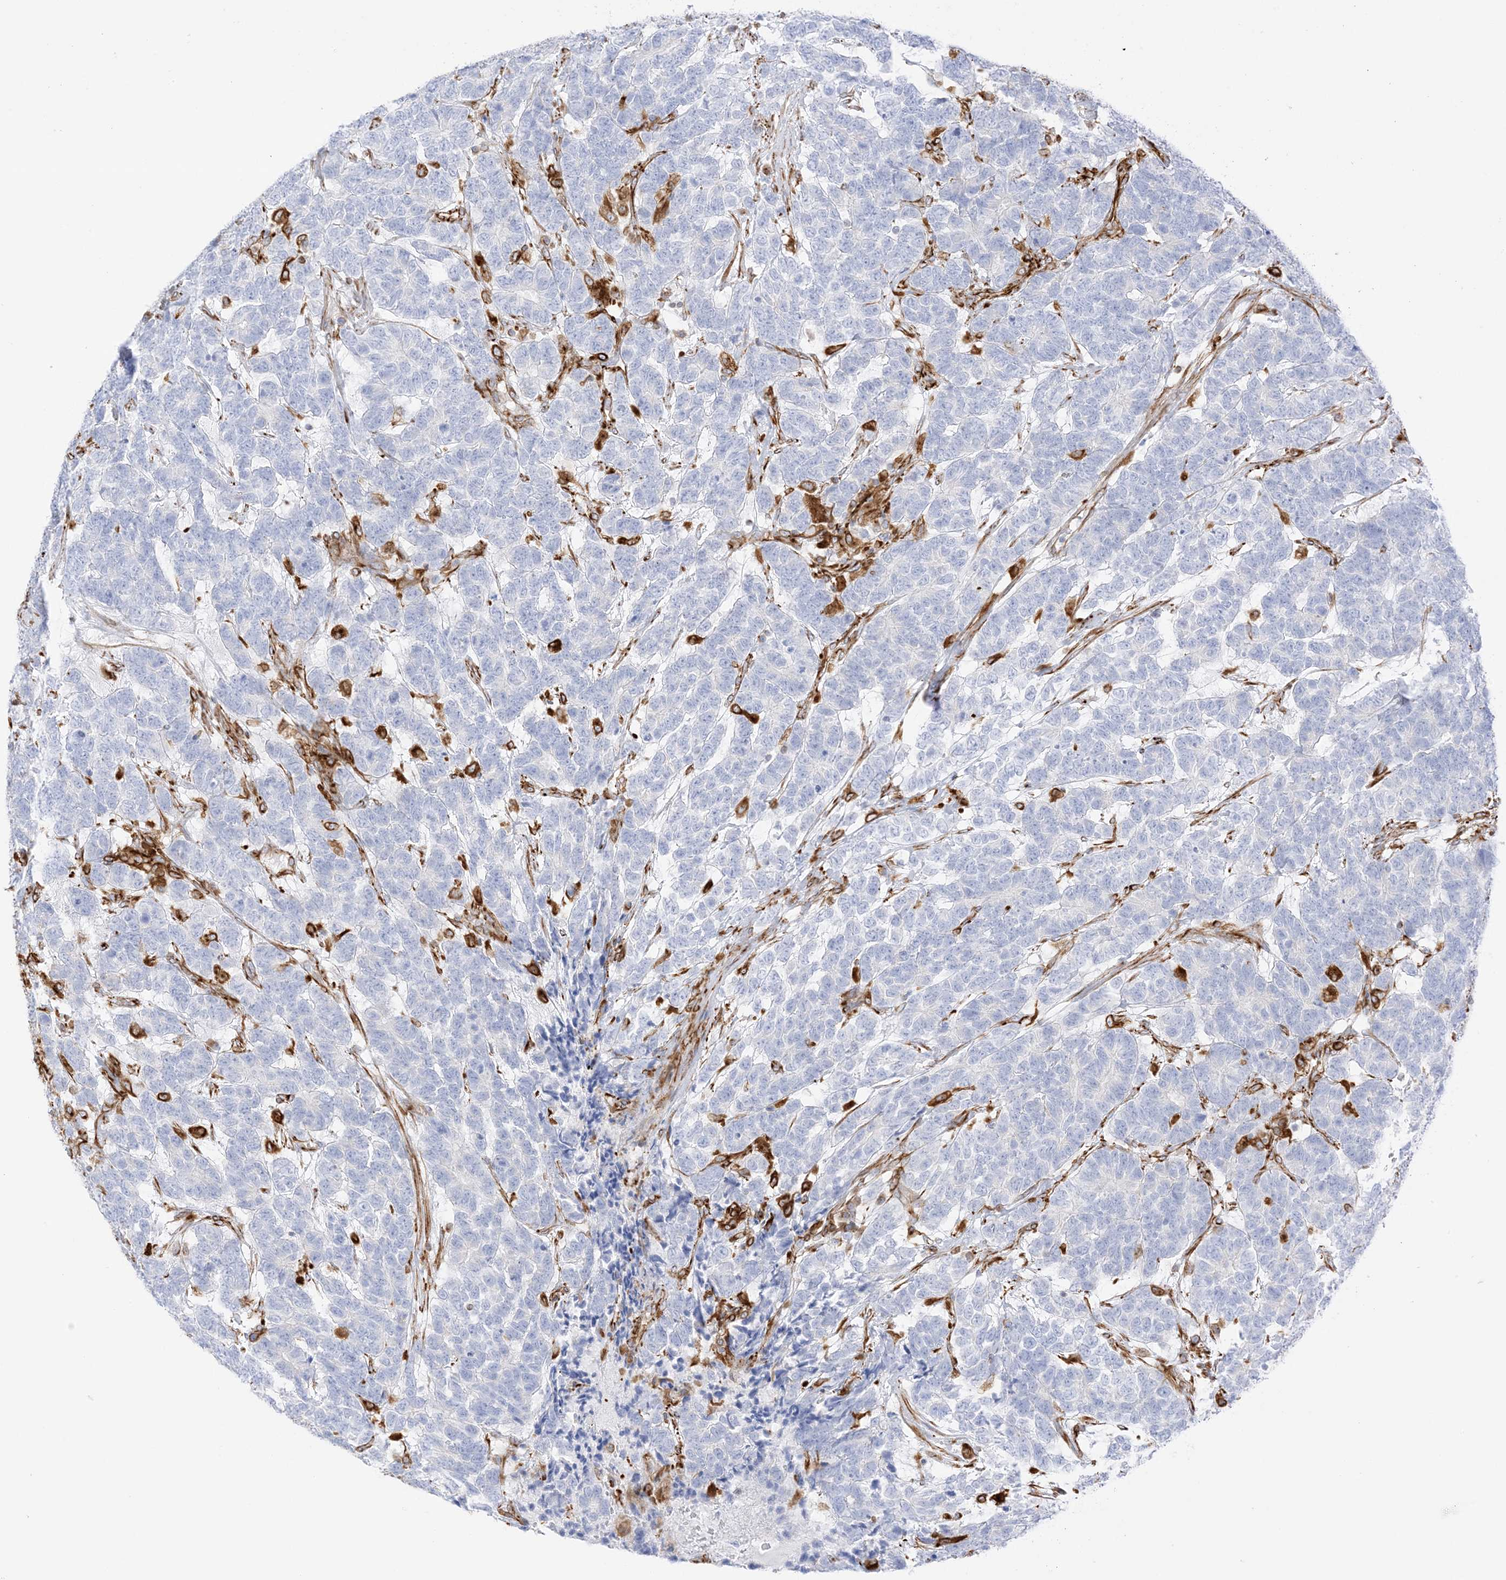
{"staining": {"intensity": "negative", "quantity": "none", "location": "none"}, "tissue": "testis cancer", "cell_type": "Tumor cells", "image_type": "cancer", "snomed": [{"axis": "morphology", "description": "Carcinoma, Embryonal, NOS"}, {"axis": "topography", "description": "Testis"}], "caption": "High power microscopy micrograph of an immunohistochemistry (IHC) photomicrograph of testis embryonal carcinoma, revealing no significant staining in tumor cells.", "gene": "PID1", "patient": {"sex": "male", "age": 26}}